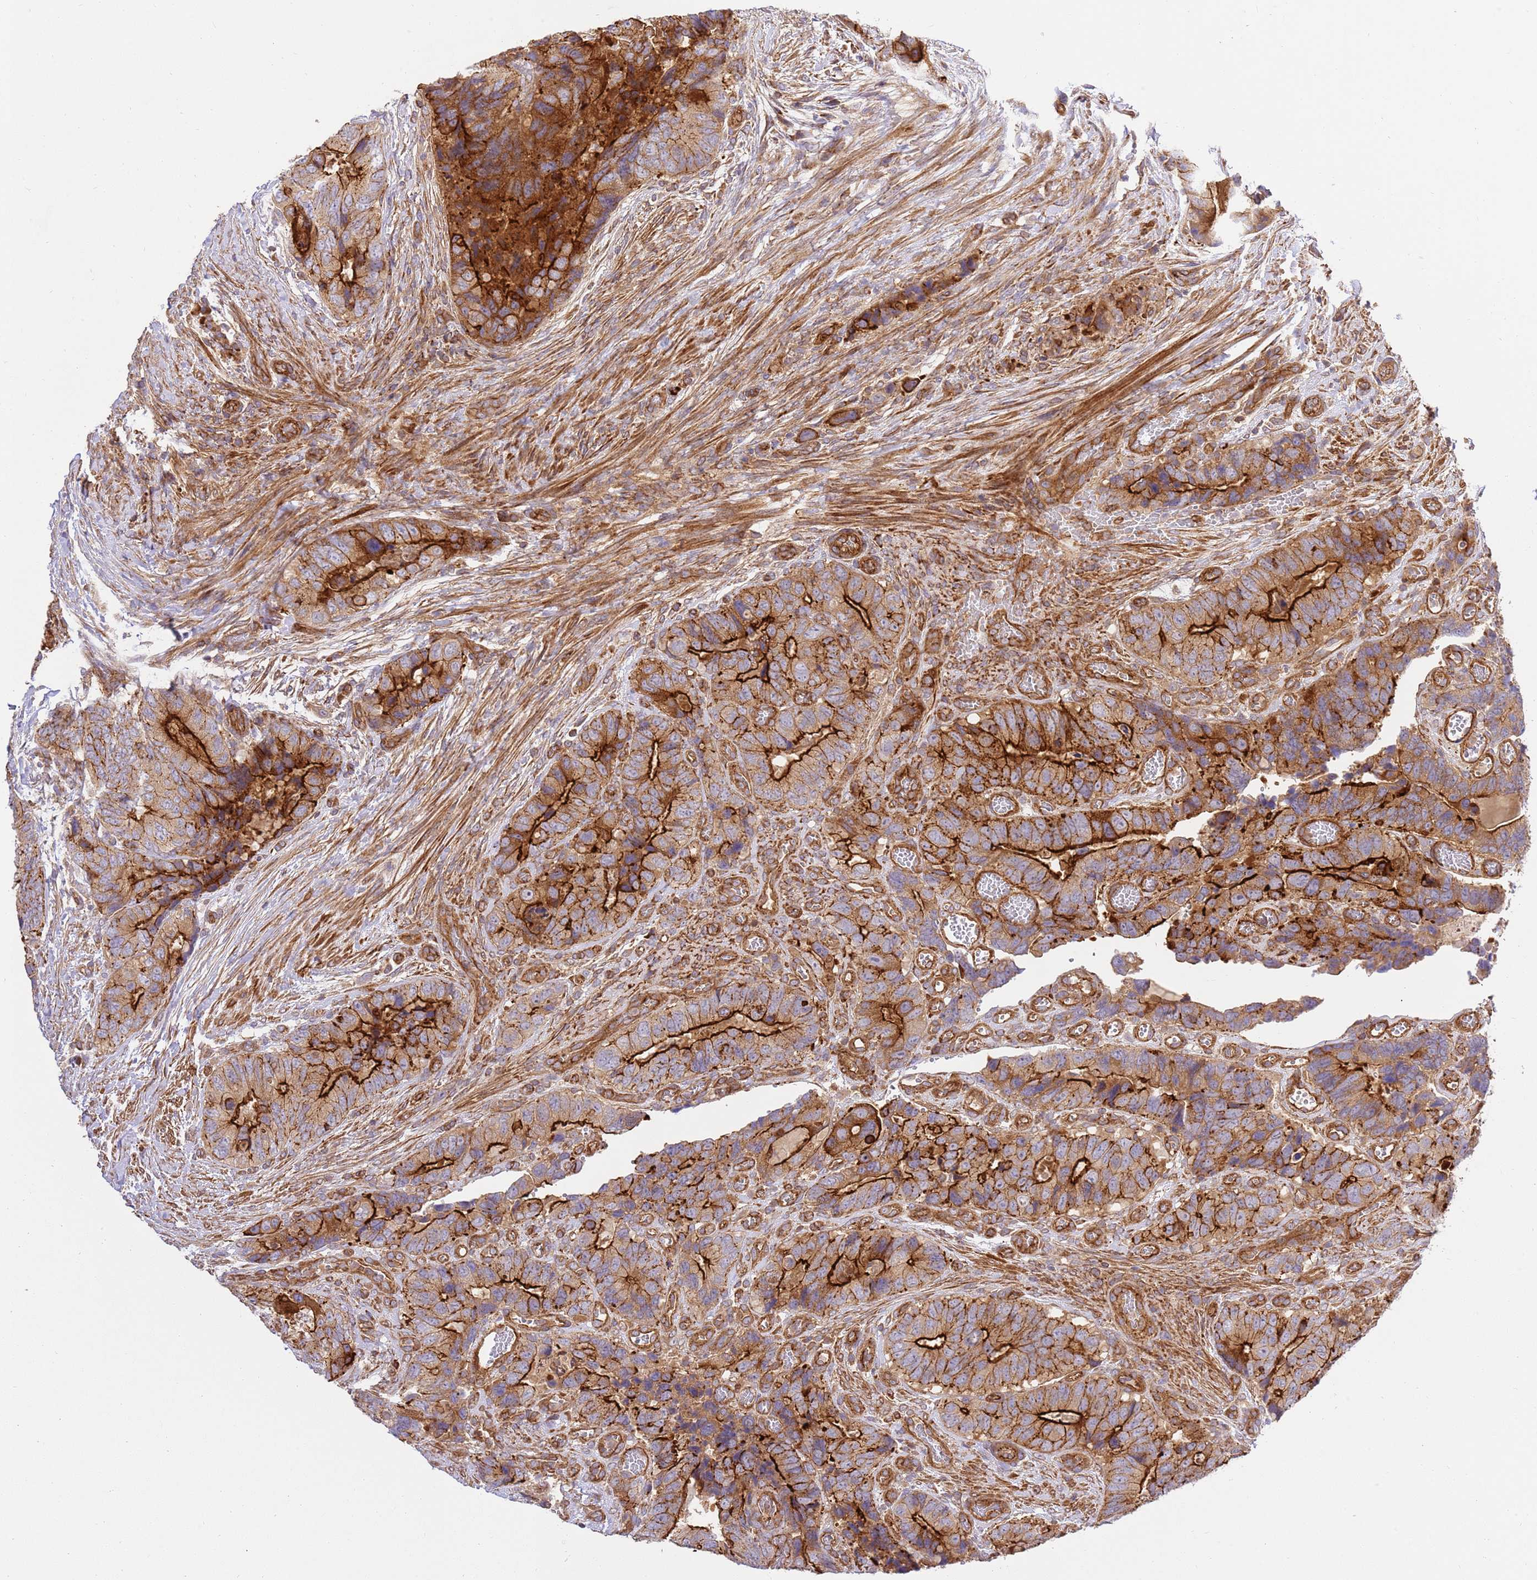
{"staining": {"intensity": "strong", "quantity": ">75%", "location": "cytoplasmic/membranous"}, "tissue": "colorectal cancer", "cell_type": "Tumor cells", "image_type": "cancer", "snomed": [{"axis": "morphology", "description": "Adenocarcinoma, NOS"}, {"axis": "topography", "description": "Colon"}], "caption": "This is an image of immunohistochemistry (IHC) staining of colorectal adenocarcinoma, which shows strong positivity in the cytoplasmic/membranous of tumor cells.", "gene": "EFCAB8", "patient": {"sex": "male", "age": 84}}